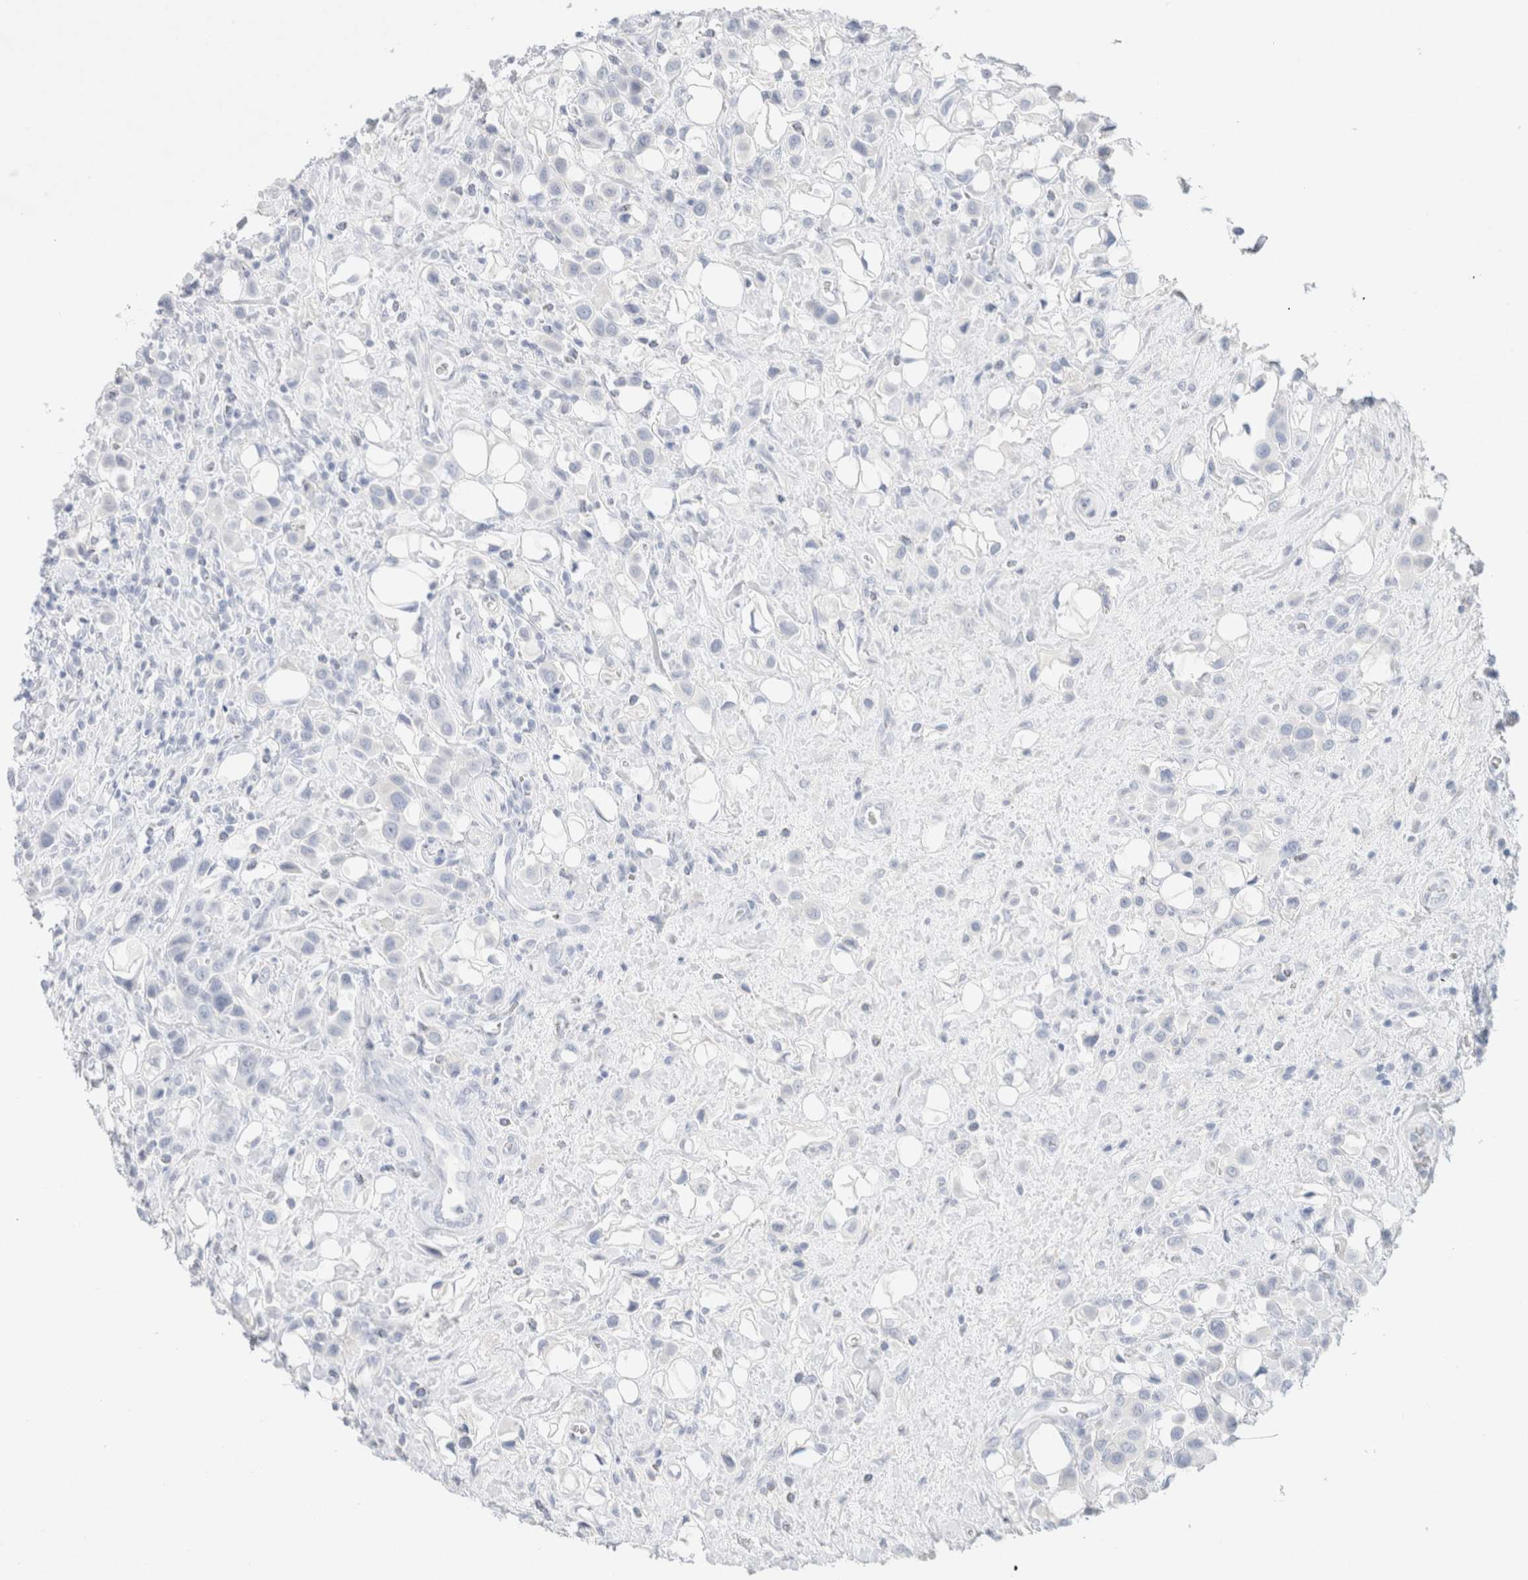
{"staining": {"intensity": "negative", "quantity": "none", "location": "none"}, "tissue": "urothelial cancer", "cell_type": "Tumor cells", "image_type": "cancer", "snomed": [{"axis": "morphology", "description": "Urothelial carcinoma, High grade"}, {"axis": "topography", "description": "Urinary bladder"}], "caption": "IHC micrograph of neoplastic tissue: urothelial cancer stained with DAB demonstrates no significant protein positivity in tumor cells.", "gene": "CPQ", "patient": {"sex": "male", "age": 50}}